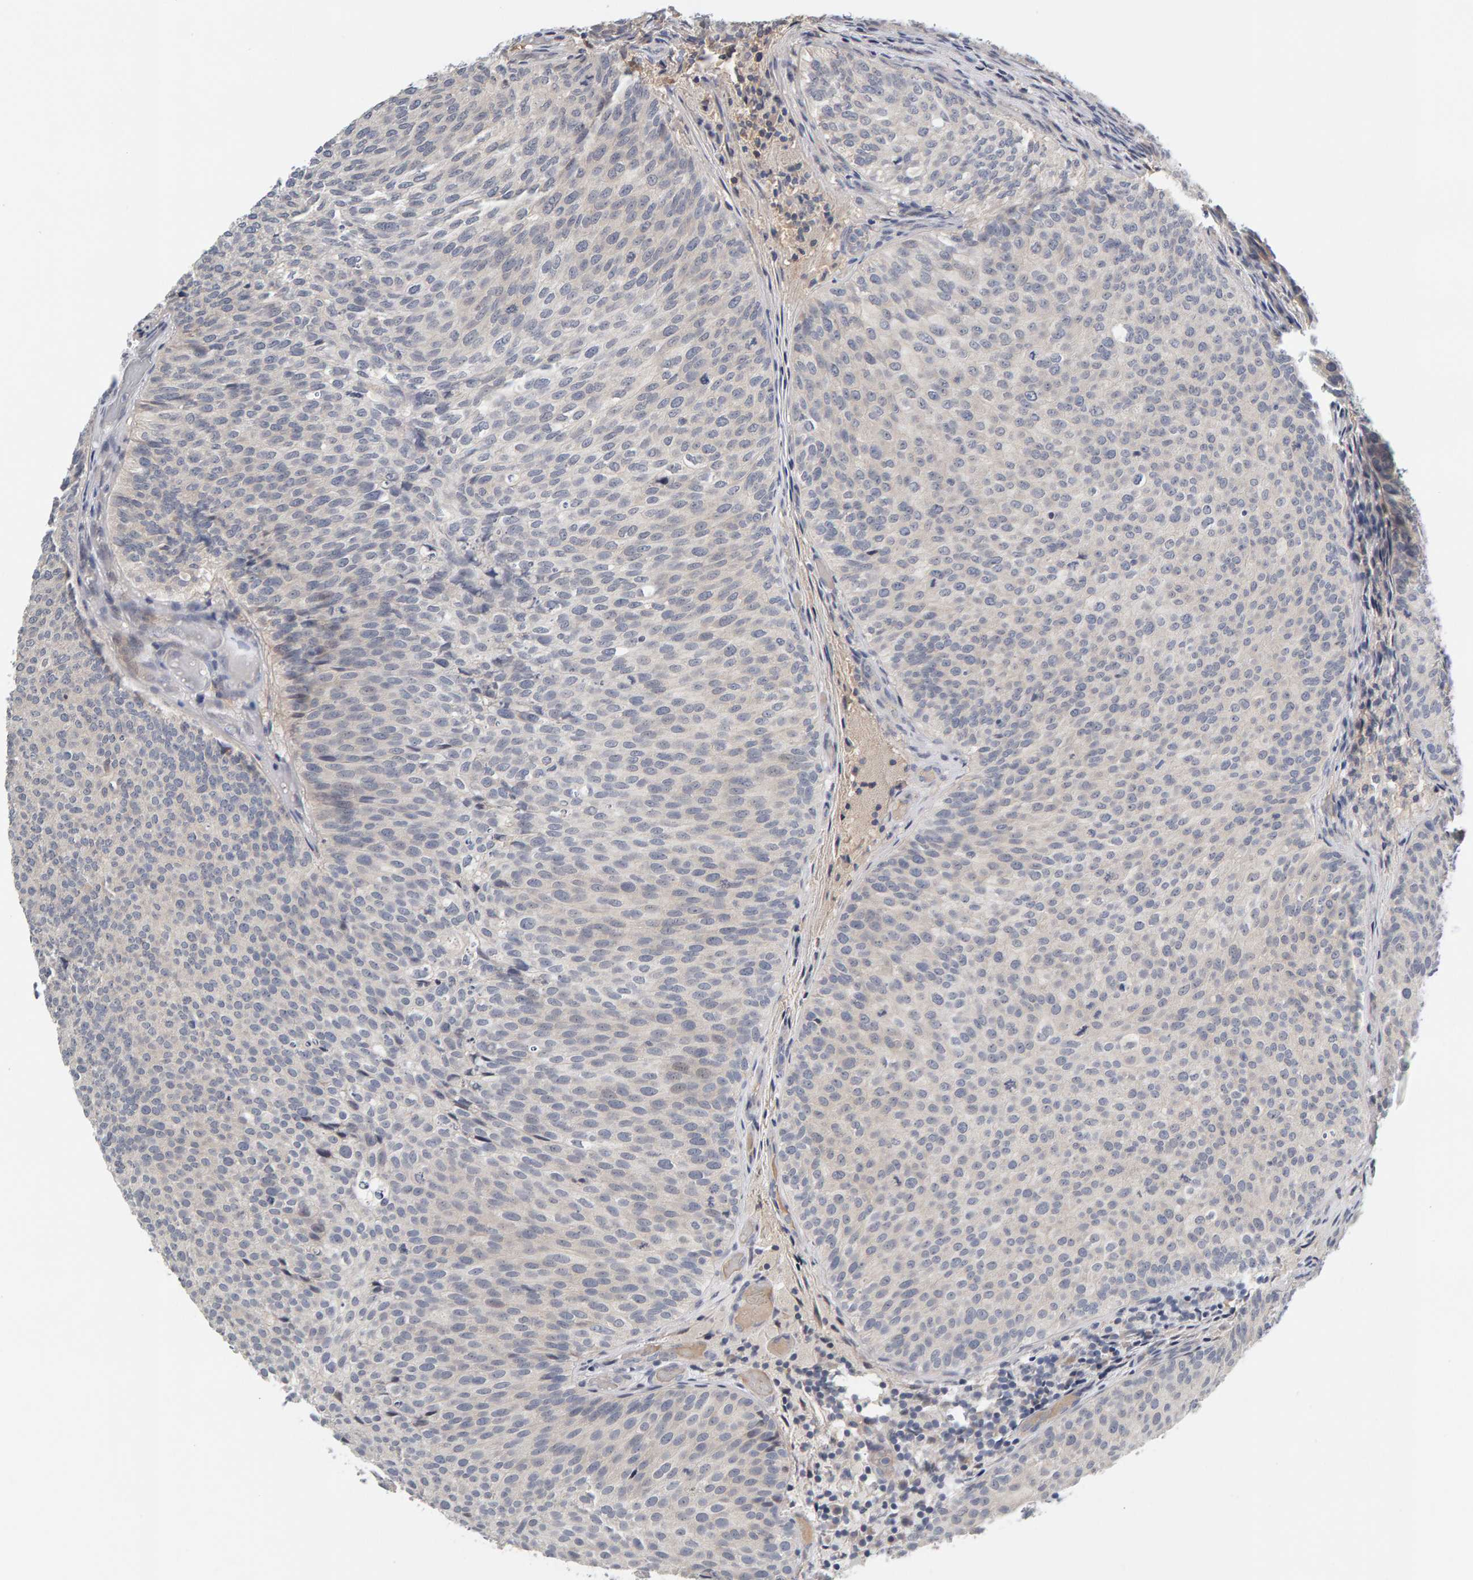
{"staining": {"intensity": "negative", "quantity": "none", "location": "none"}, "tissue": "urothelial cancer", "cell_type": "Tumor cells", "image_type": "cancer", "snomed": [{"axis": "morphology", "description": "Urothelial carcinoma, Low grade"}, {"axis": "topography", "description": "Urinary bladder"}], "caption": "Immunohistochemical staining of human urothelial cancer demonstrates no significant staining in tumor cells. The staining is performed using DAB brown chromogen with nuclei counter-stained in using hematoxylin.", "gene": "GFUS", "patient": {"sex": "male", "age": 86}}